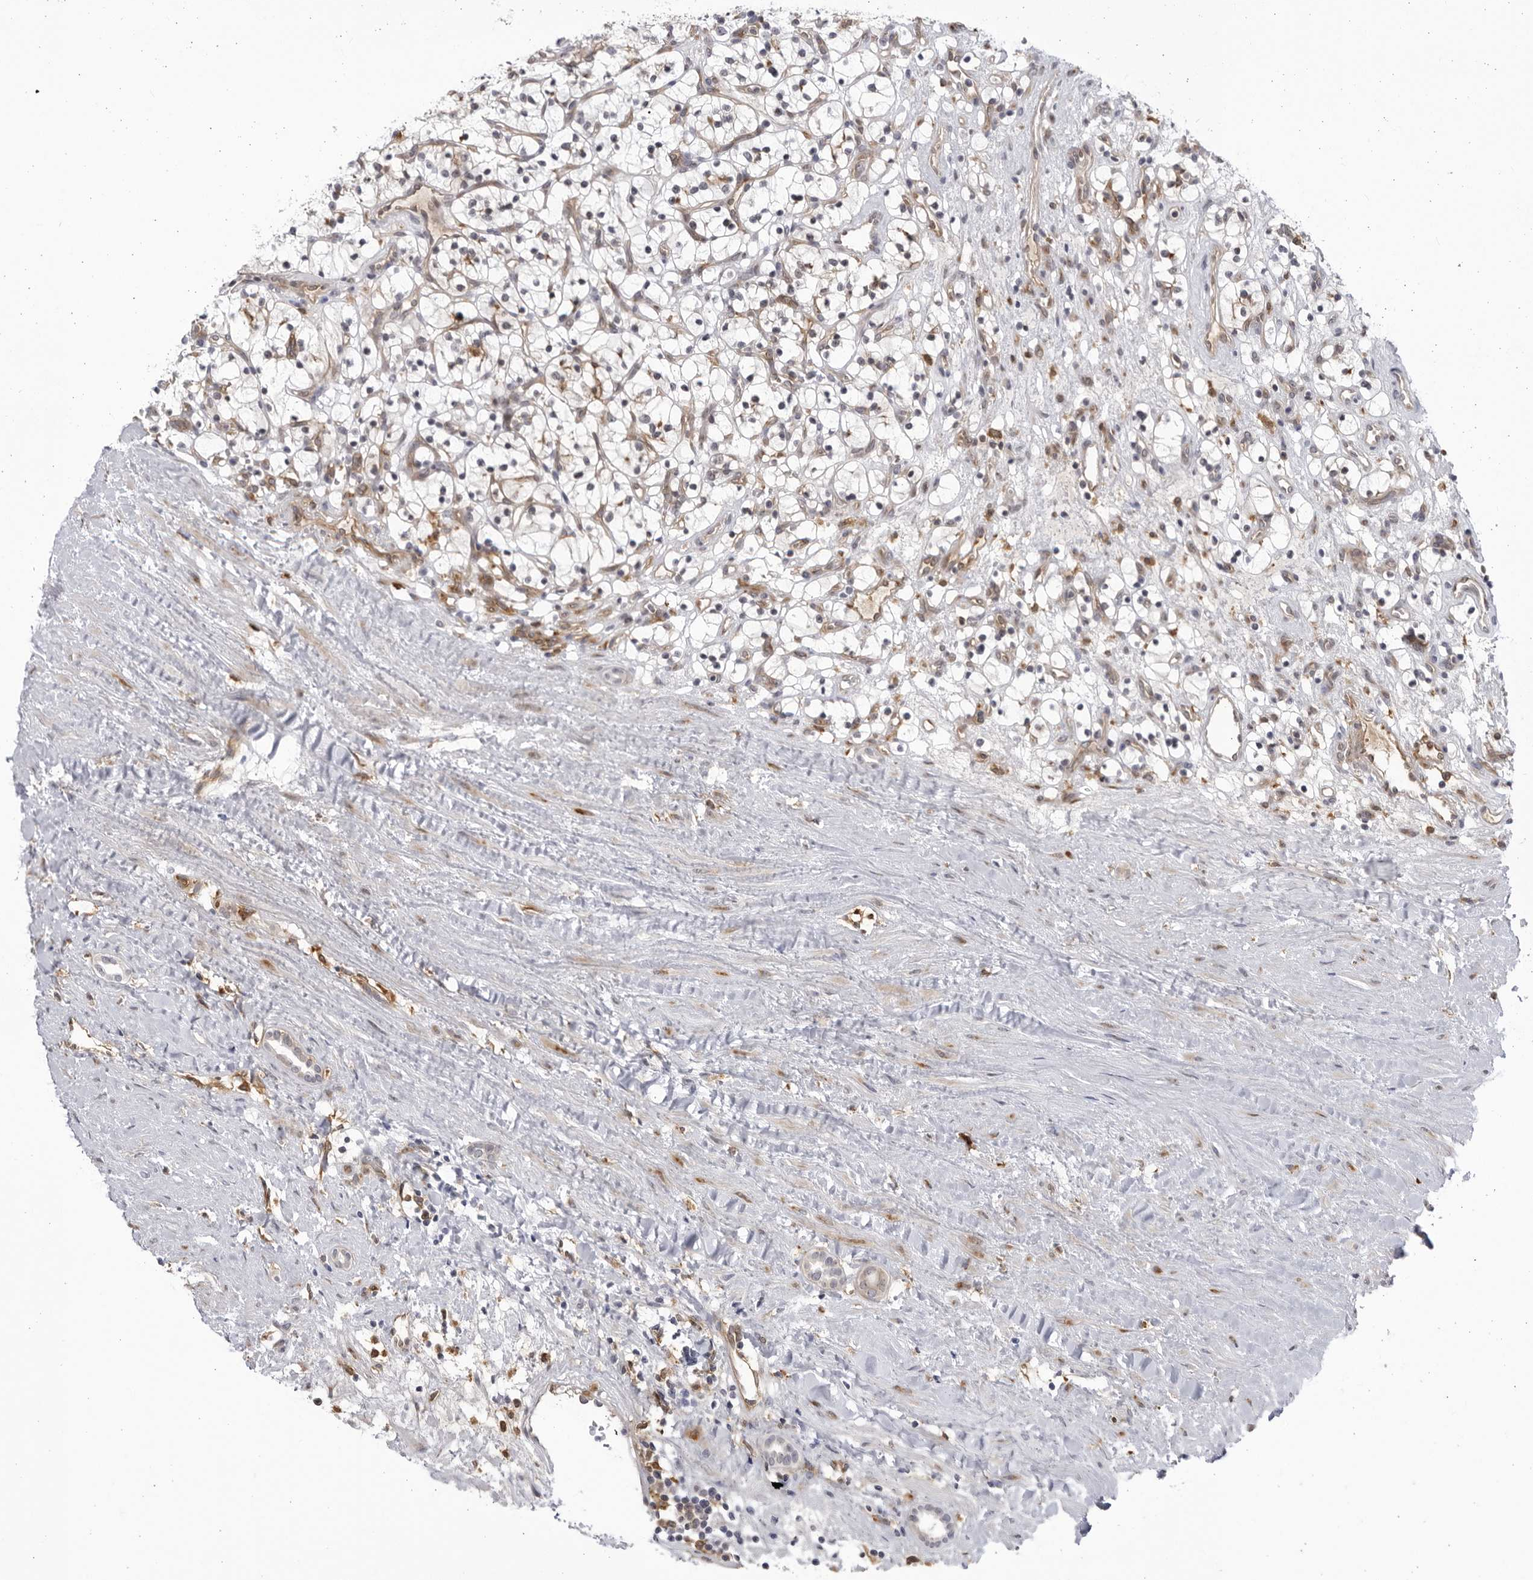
{"staining": {"intensity": "negative", "quantity": "none", "location": "none"}, "tissue": "renal cancer", "cell_type": "Tumor cells", "image_type": "cancer", "snomed": [{"axis": "morphology", "description": "Adenocarcinoma, NOS"}, {"axis": "topography", "description": "Kidney"}], "caption": "A photomicrograph of human renal cancer (adenocarcinoma) is negative for staining in tumor cells.", "gene": "BMP2K", "patient": {"sex": "female", "age": 57}}